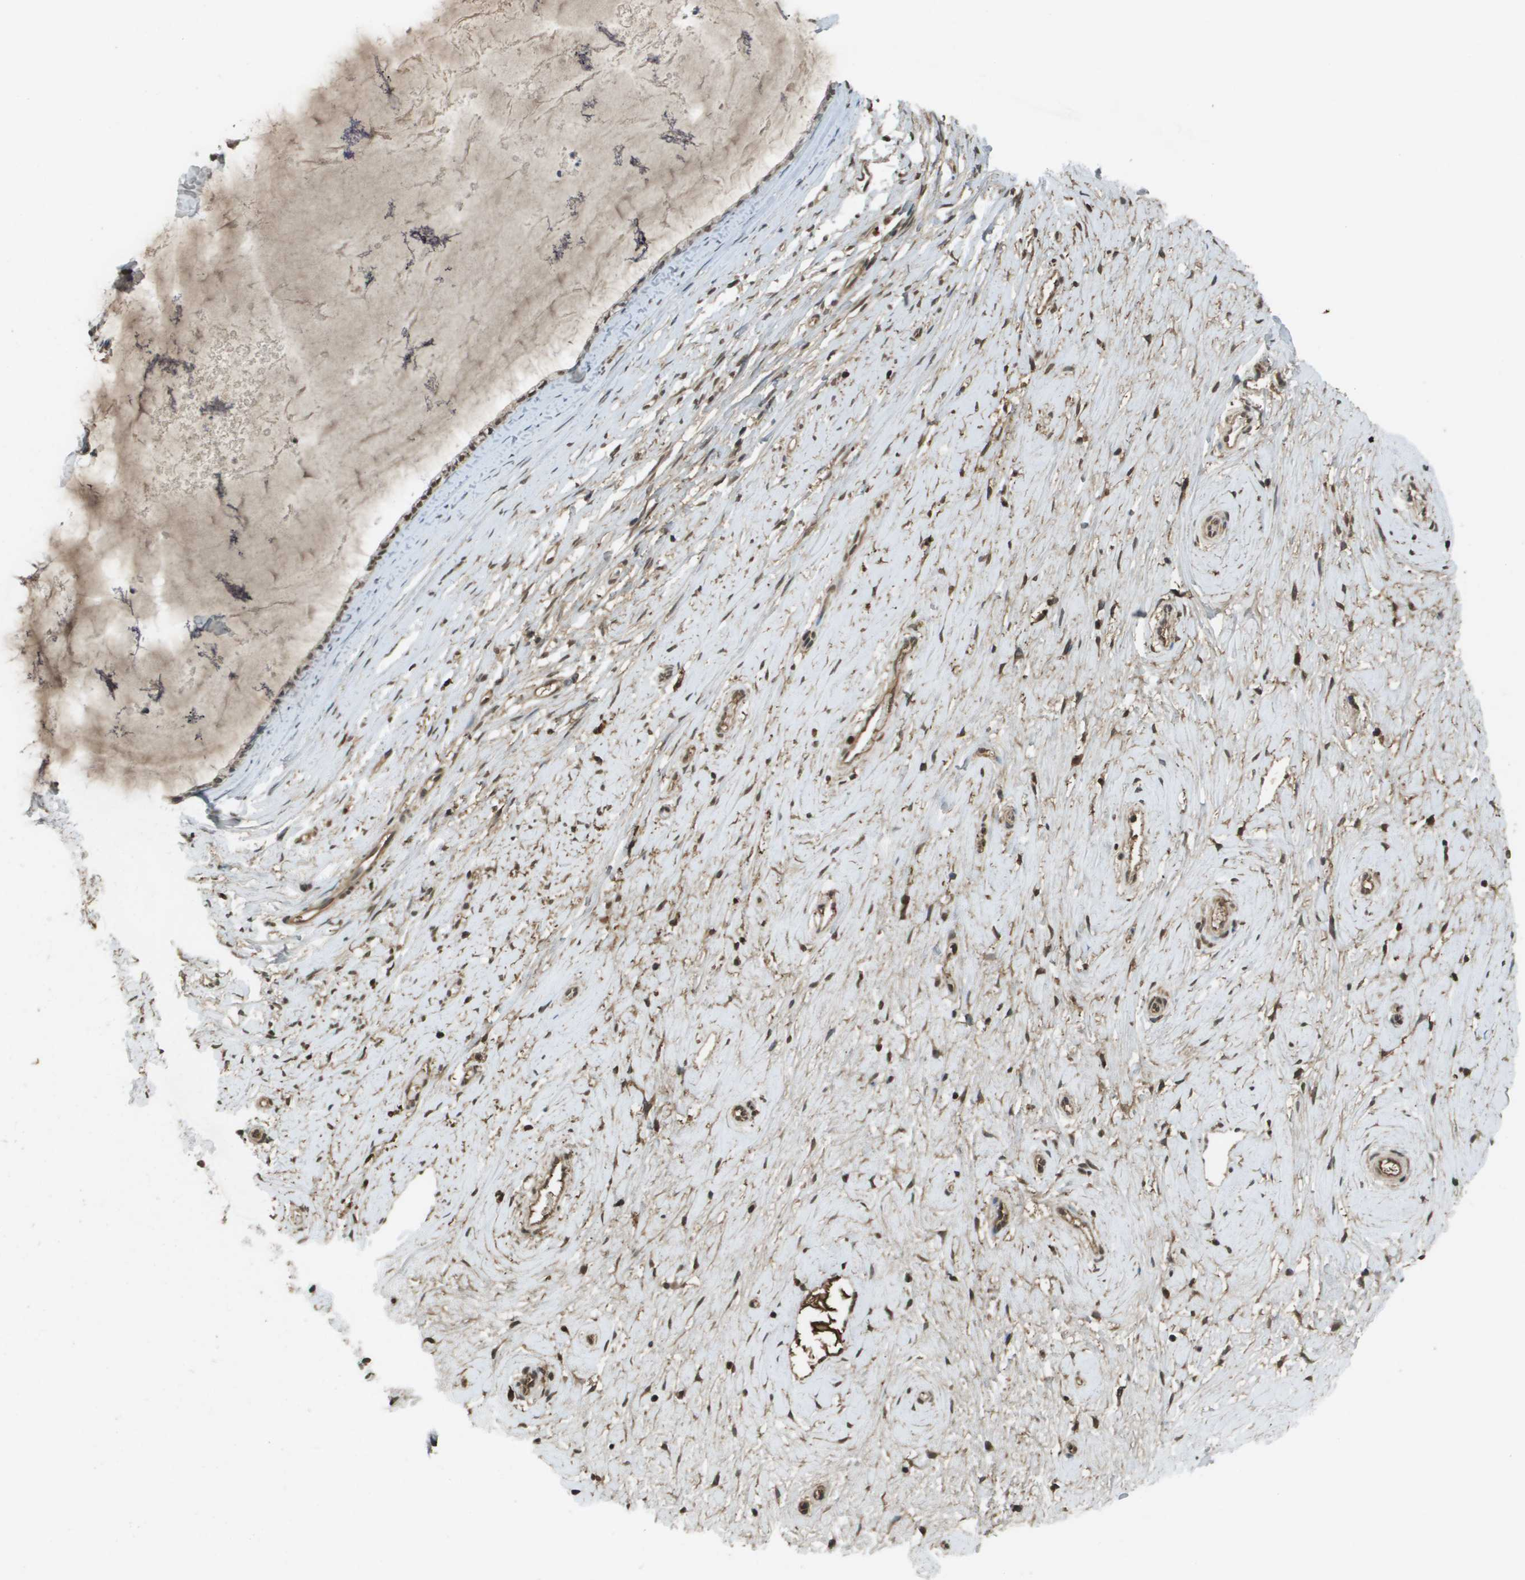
{"staining": {"intensity": "moderate", "quantity": "25%-75%", "location": "nuclear"}, "tissue": "cervix", "cell_type": "Glandular cells", "image_type": "normal", "snomed": [{"axis": "morphology", "description": "Normal tissue, NOS"}, {"axis": "topography", "description": "Cervix"}], "caption": "Immunohistochemical staining of unremarkable cervix exhibits moderate nuclear protein positivity in approximately 25%-75% of glandular cells.", "gene": "NDRG2", "patient": {"sex": "female", "age": 39}}